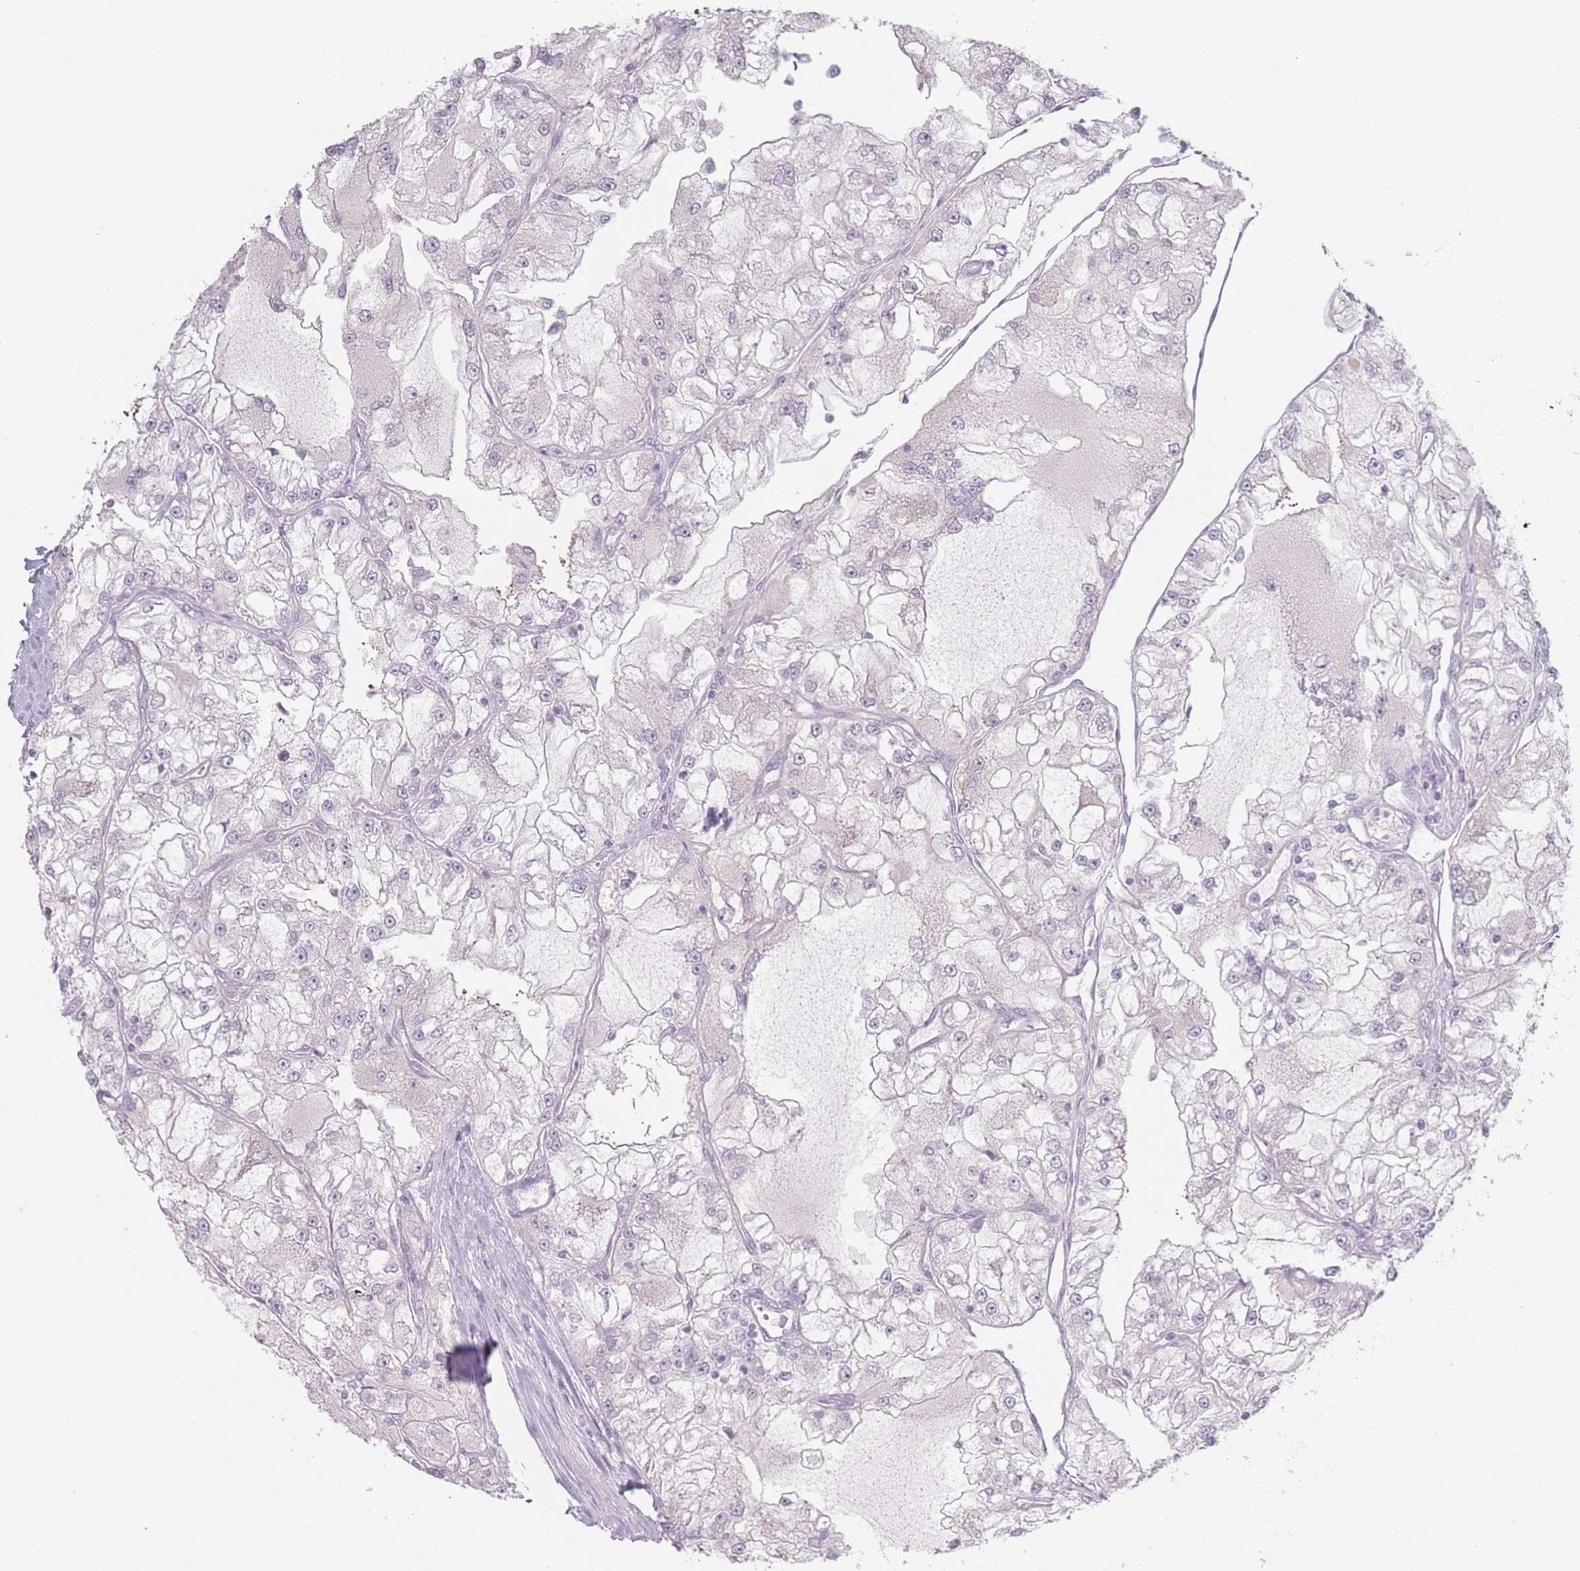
{"staining": {"intensity": "negative", "quantity": "none", "location": "none"}, "tissue": "renal cancer", "cell_type": "Tumor cells", "image_type": "cancer", "snomed": [{"axis": "morphology", "description": "Adenocarcinoma, NOS"}, {"axis": "topography", "description": "Kidney"}], "caption": "High power microscopy histopathology image of an IHC image of renal cancer, revealing no significant expression in tumor cells. (Brightfield microscopy of DAB immunohistochemistry at high magnification).", "gene": "RASL10B", "patient": {"sex": "female", "age": 72}}